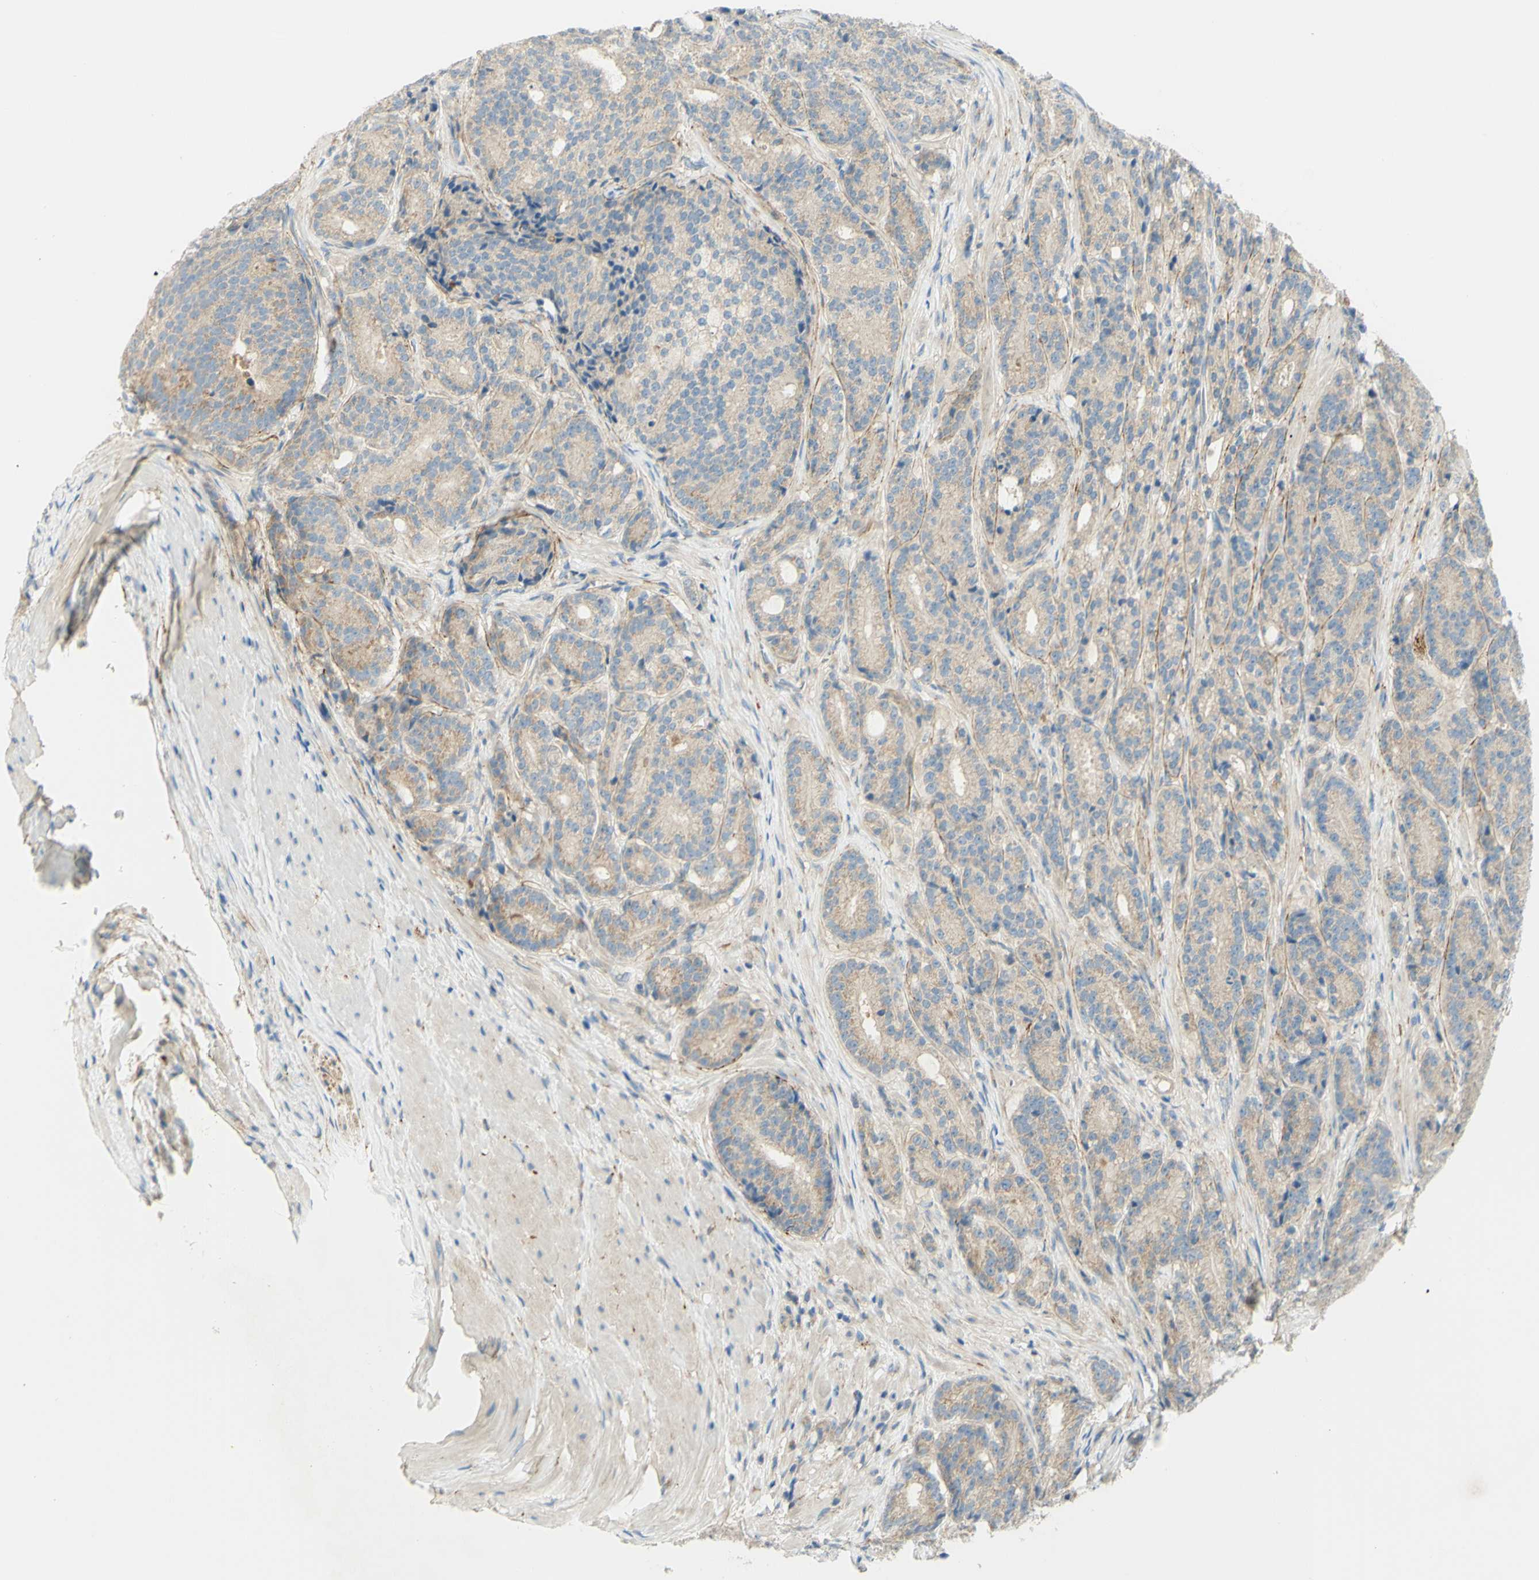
{"staining": {"intensity": "weak", "quantity": ">75%", "location": "cytoplasmic/membranous"}, "tissue": "prostate cancer", "cell_type": "Tumor cells", "image_type": "cancer", "snomed": [{"axis": "morphology", "description": "Adenocarcinoma, High grade"}, {"axis": "topography", "description": "Prostate"}], "caption": "Immunohistochemistry (IHC) photomicrograph of neoplastic tissue: prostate cancer (adenocarcinoma (high-grade)) stained using immunohistochemistry (IHC) demonstrates low levels of weak protein expression localized specifically in the cytoplasmic/membranous of tumor cells, appearing as a cytoplasmic/membranous brown color.", "gene": "GCNT3", "patient": {"sex": "male", "age": 61}}